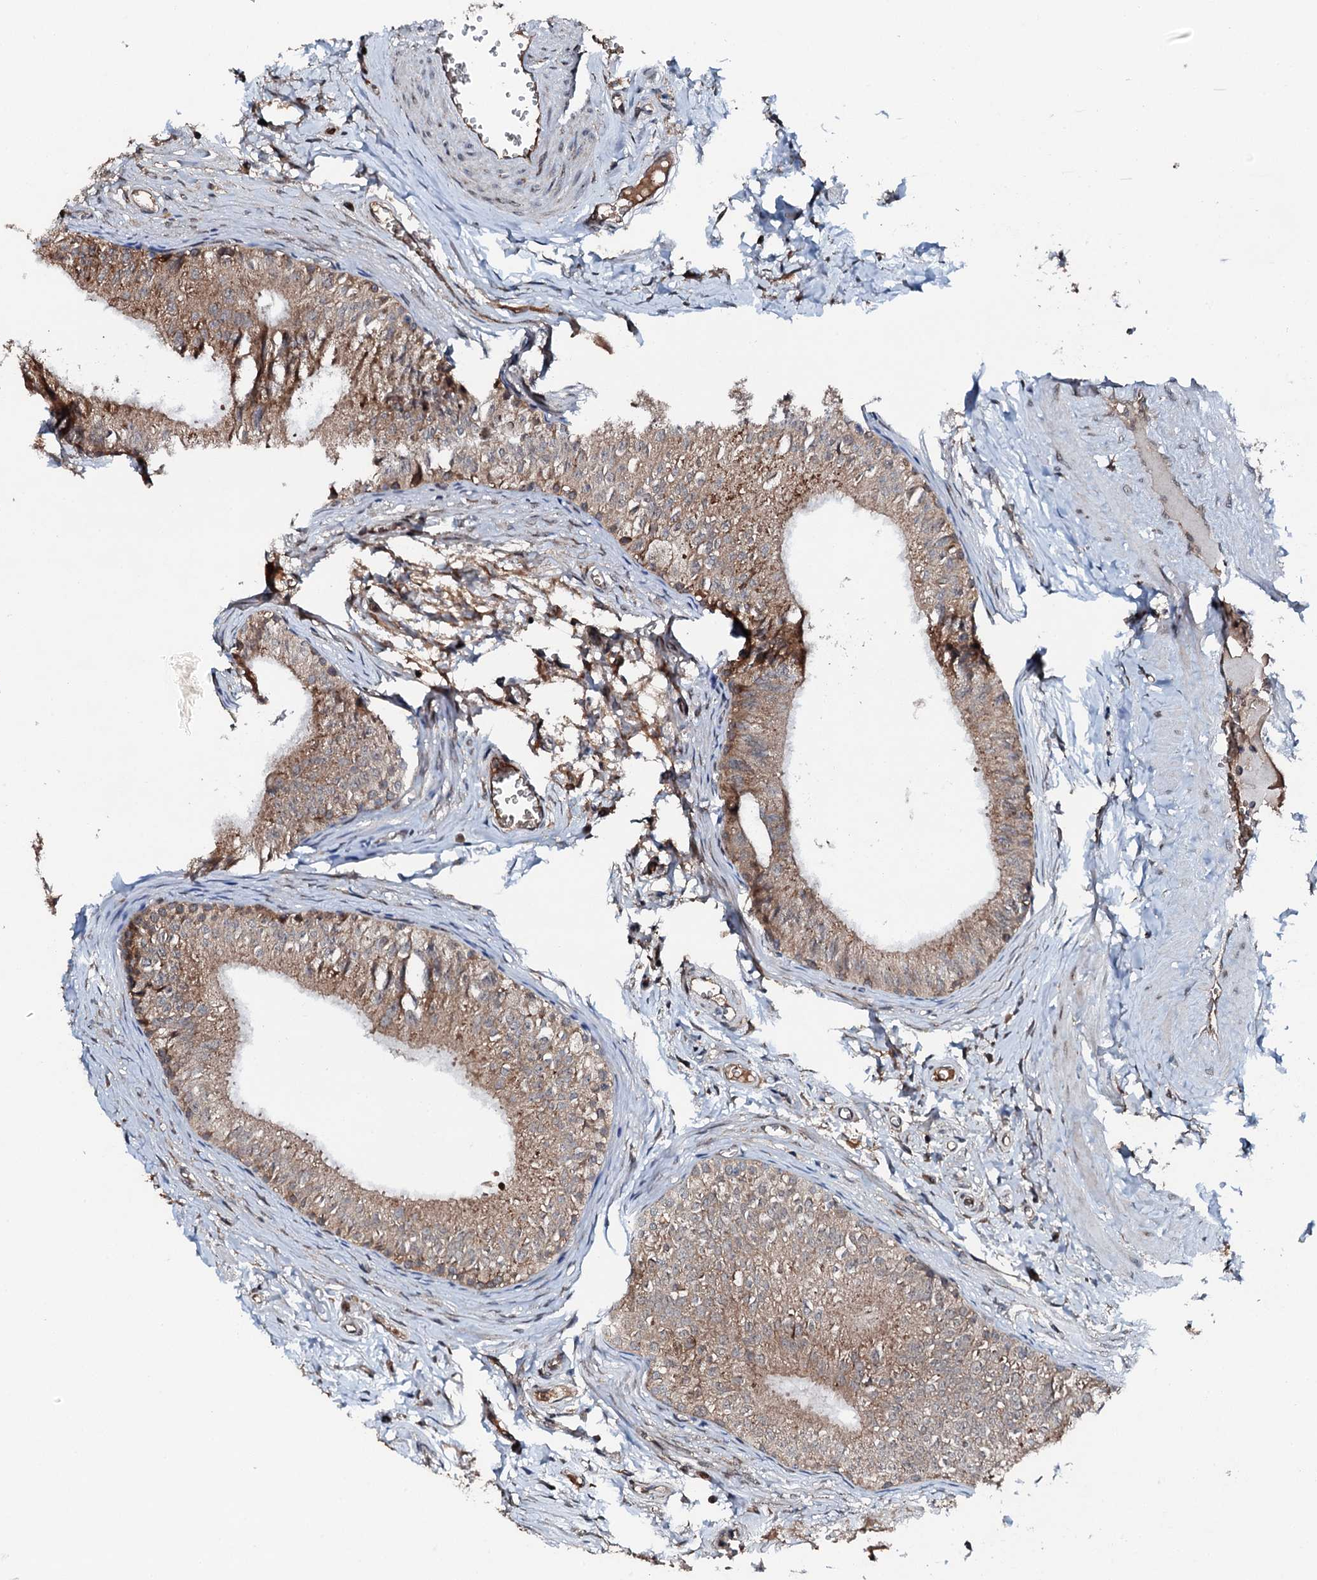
{"staining": {"intensity": "moderate", "quantity": "25%-75%", "location": "cytoplasmic/membranous"}, "tissue": "epididymis", "cell_type": "Glandular cells", "image_type": "normal", "snomed": [{"axis": "morphology", "description": "Normal tissue, NOS"}, {"axis": "topography", "description": "Epididymis"}], "caption": "Immunohistochemical staining of benign epididymis exhibits moderate cytoplasmic/membranous protein expression in approximately 25%-75% of glandular cells.", "gene": "FLYWCH1", "patient": {"sex": "male", "age": 42}}